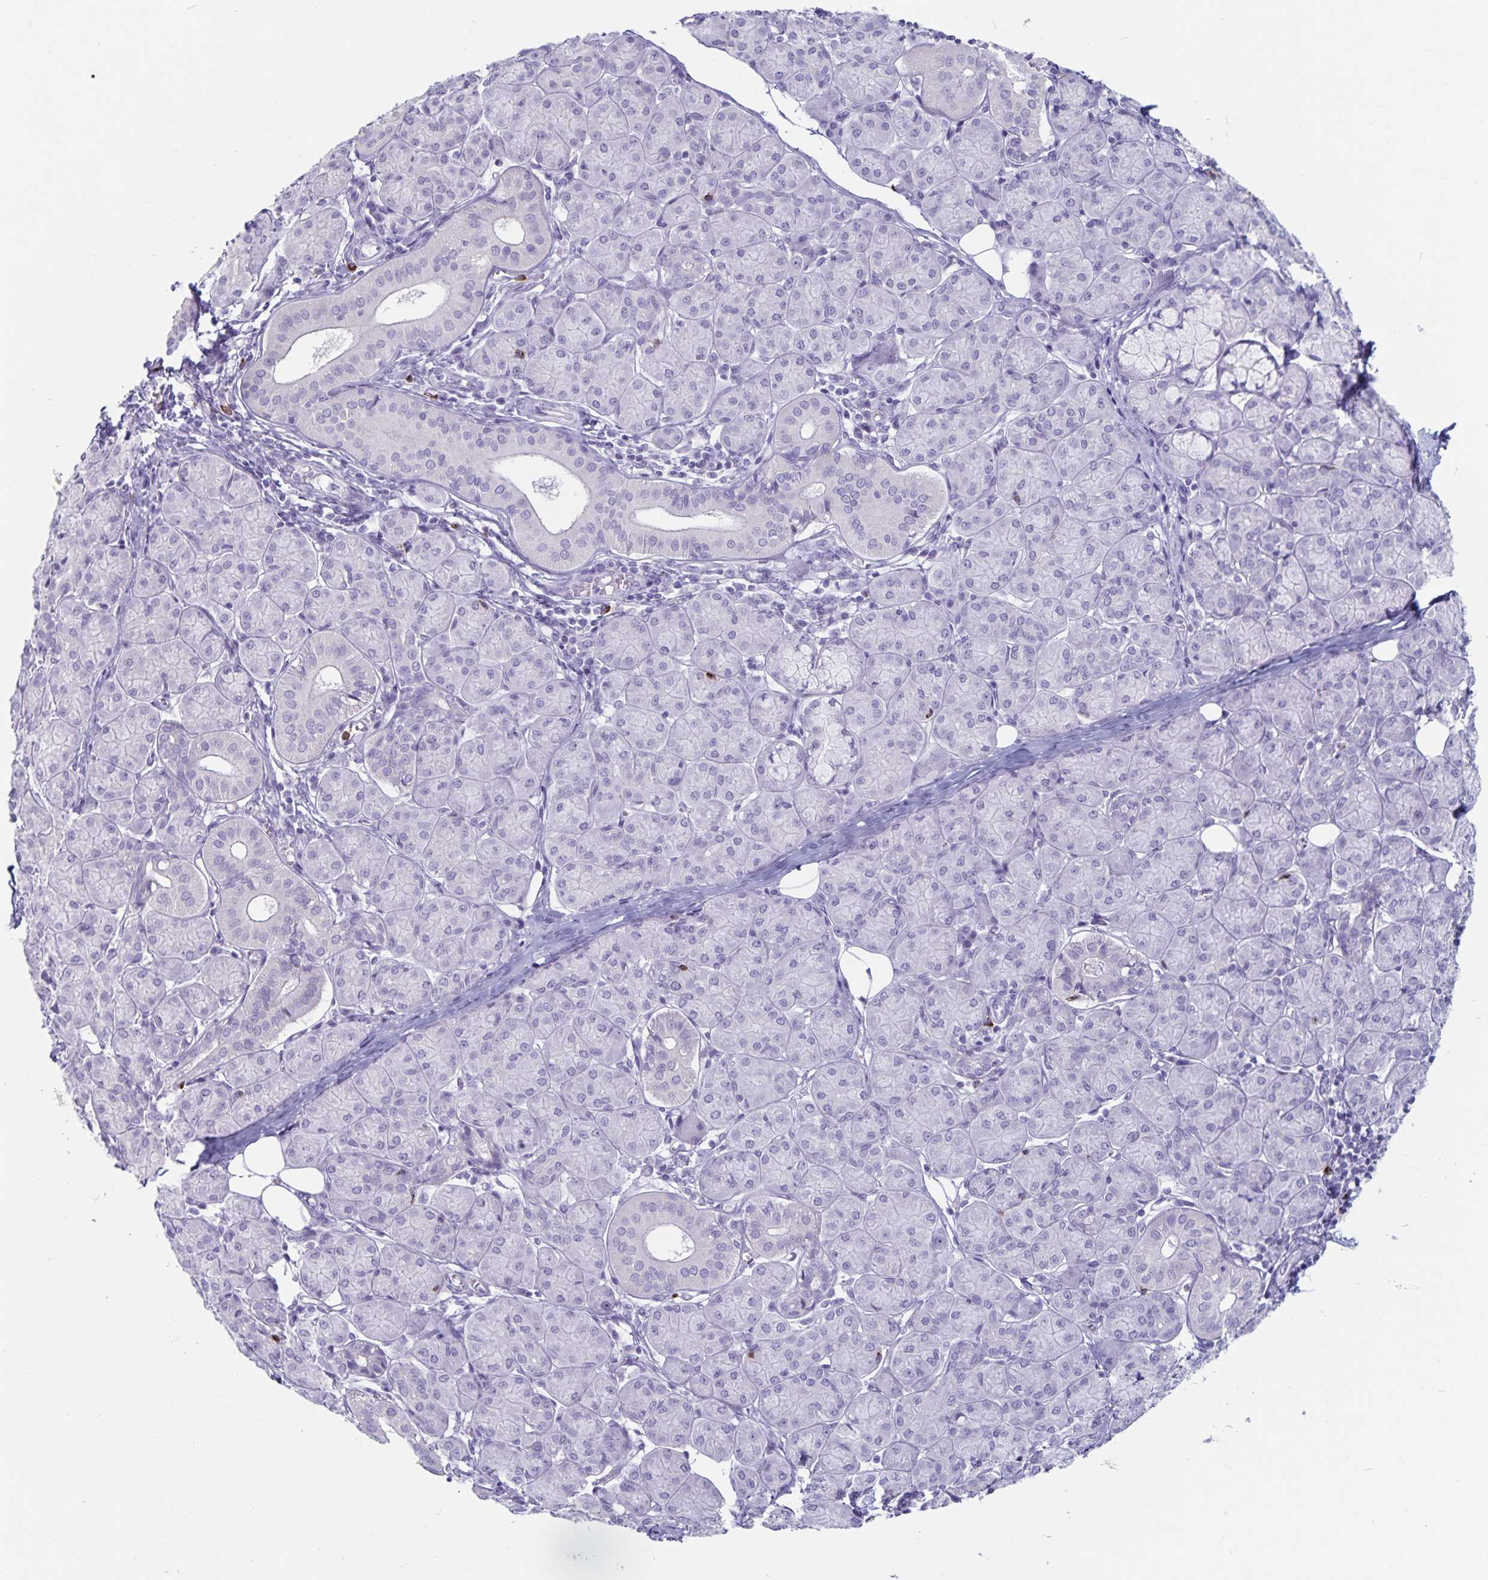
{"staining": {"intensity": "negative", "quantity": "none", "location": "none"}, "tissue": "salivary gland", "cell_type": "Glandular cells", "image_type": "normal", "snomed": [{"axis": "morphology", "description": "Normal tissue, NOS"}, {"axis": "morphology", "description": "Inflammation, NOS"}, {"axis": "topography", "description": "Lymph node"}, {"axis": "topography", "description": "Salivary gland"}], "caption": "Salivary gland was stained to show a protein in brown. There is no significant positivity in glandular cells. Brightfield microscopy of immunohistochemistry stained with DAB (3,3'-diaminobenzidine) (brown) and hematoxylin (blue), captured at high magnification.", "gene": "GNLY", "patient": {"sex": "male", "age": 3}}